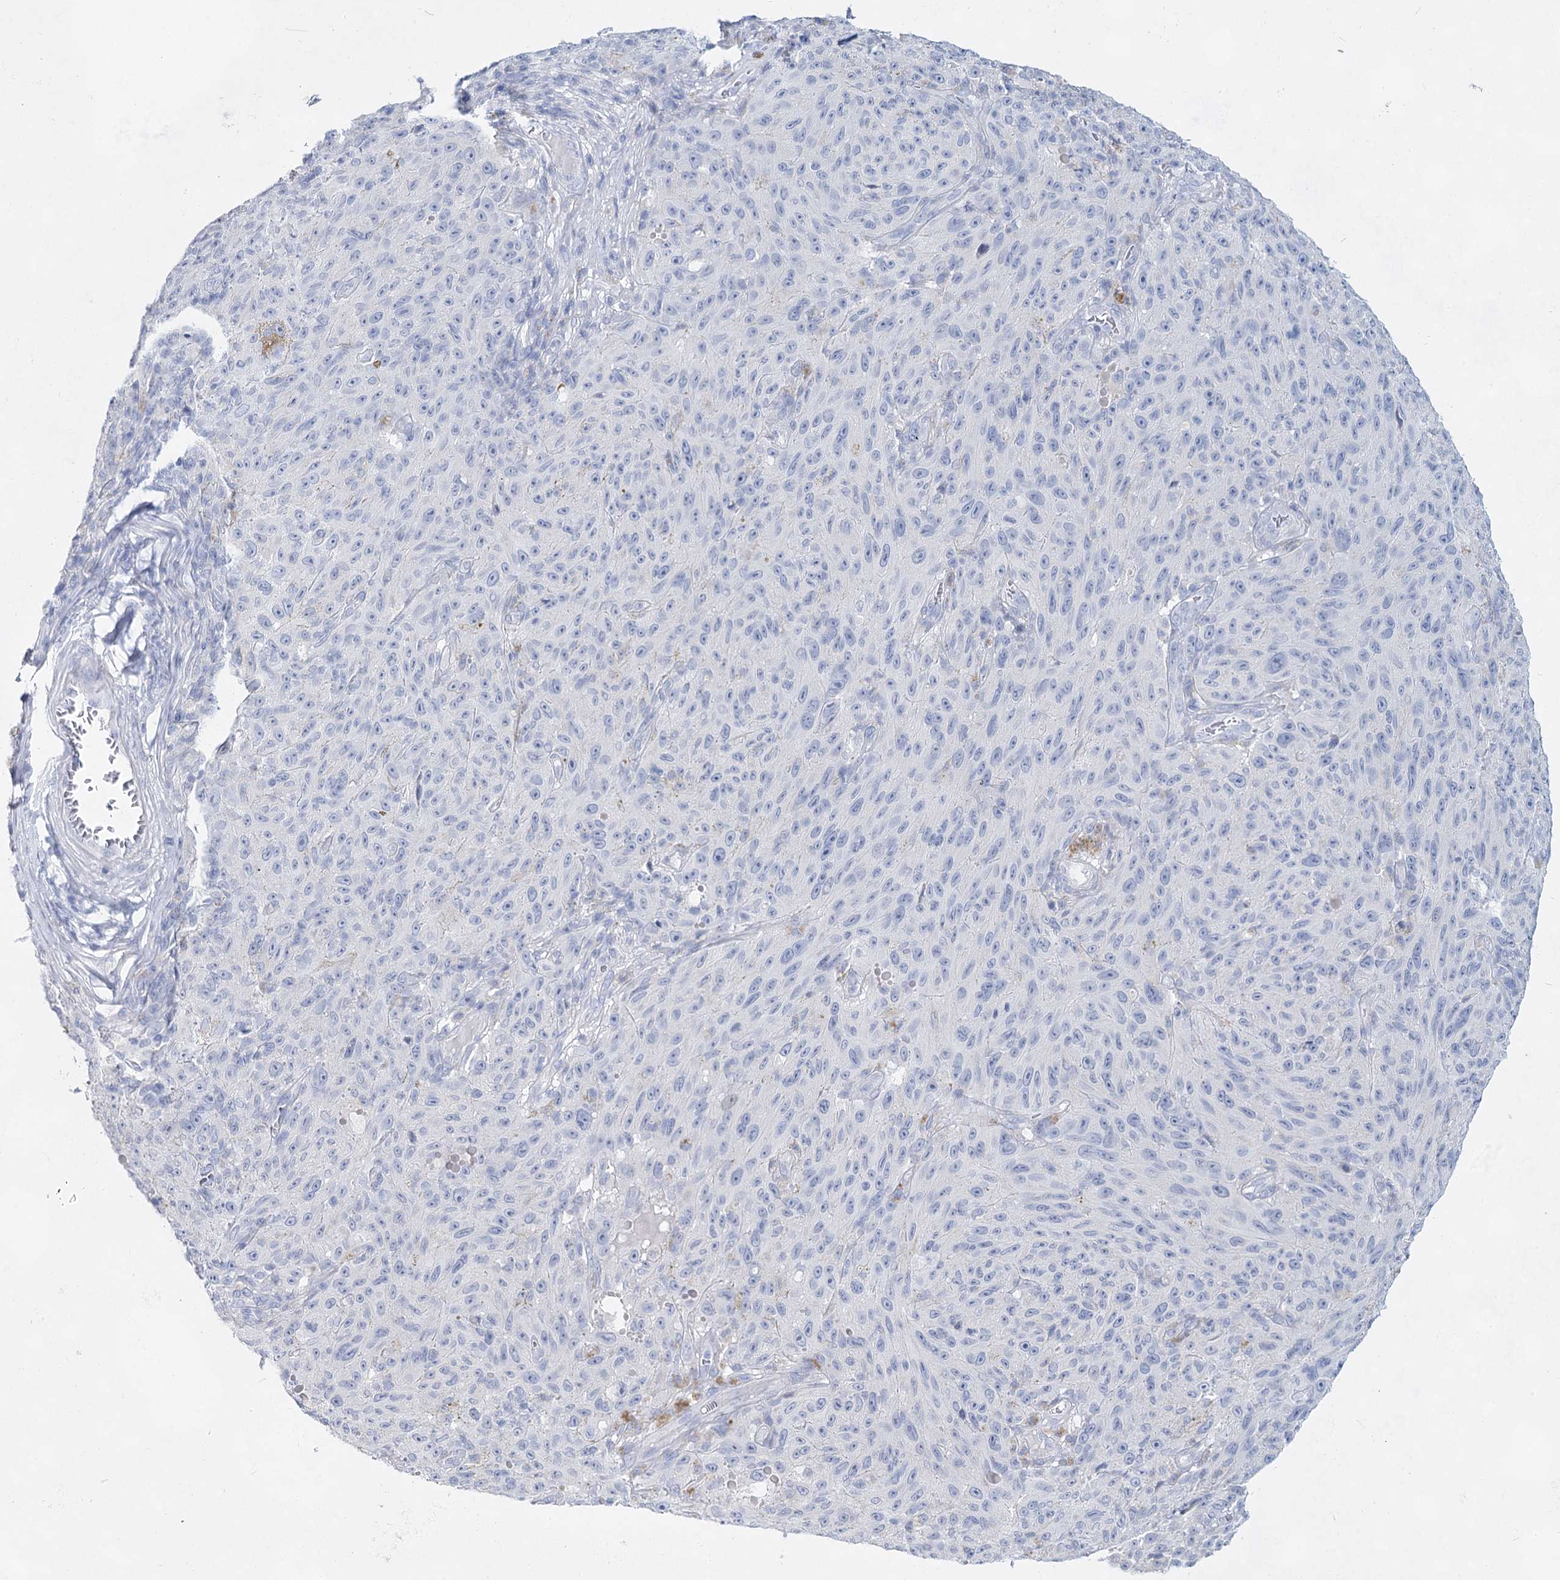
{"staining": {"intensity": "negative", "quantity": "none", "location": "none"}, "tissue": "melanoma", "cell_type": "Tumor cells", "image_type": "cancer", "snomed": [{"axis": "morphology", "description": "Malignant melanoma, NOS"}, {"axis": "topography", "description": "Skin"}], "caption": "Melanoma stained for a protein using IHC displays no staining tumor cells.", "gene": "SLC17A2", "patient": {"sex": "female", "age": 82}}